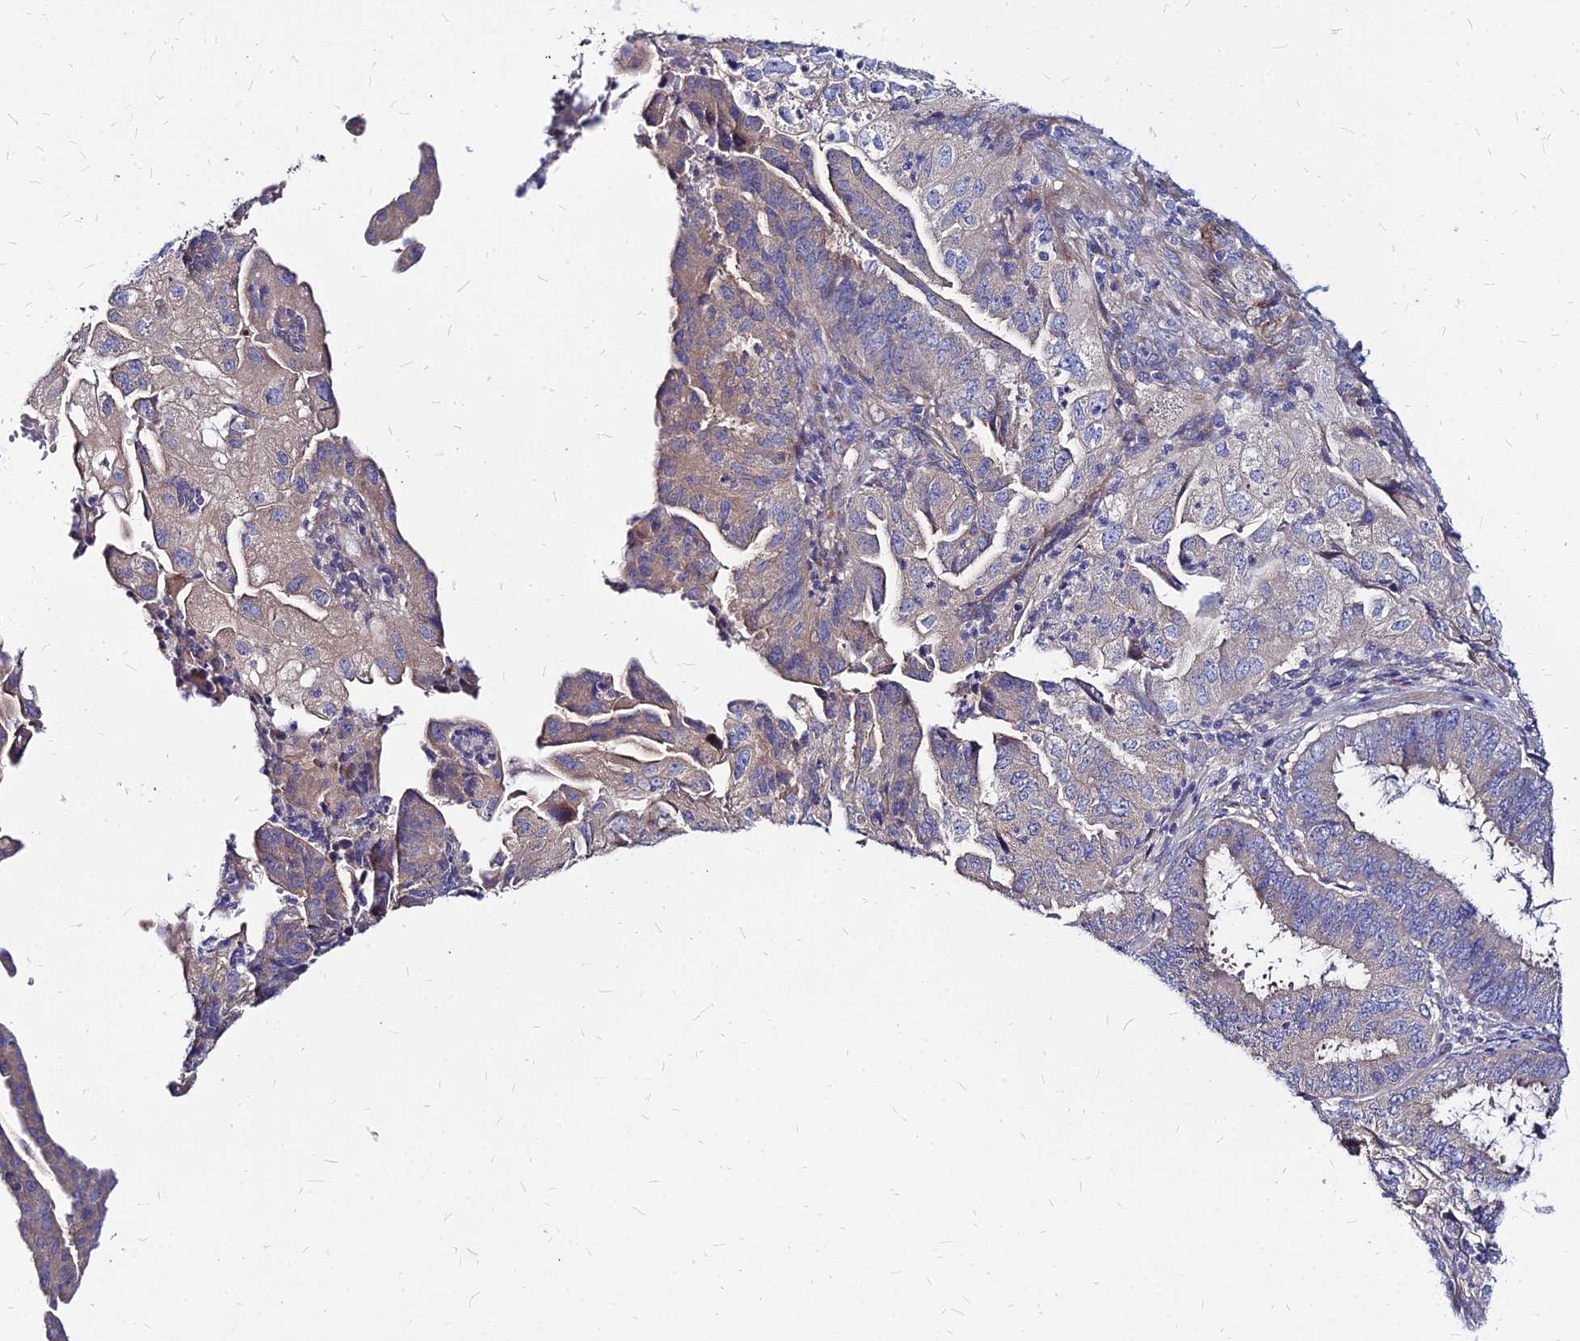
{"staining": {"intensity": "weak", "quantity": "<25%", "location": "cytoplasmic/membranous"}, "tissue": "endometrial cancer", "cell_type": "Tumor cells", "image_type": "cancer", "snomed": [{"axis": "morphology", "description": "Adenocarcinoma, NOS"}, {"axis": "topography", "description": "Endometrium"}], "caption": "IHC of human endometrial adenocarcinoma demonstrates no expression in tumor cells.", "gene": "COMMD10", "patient": {"sex": "female", "age": 51}}